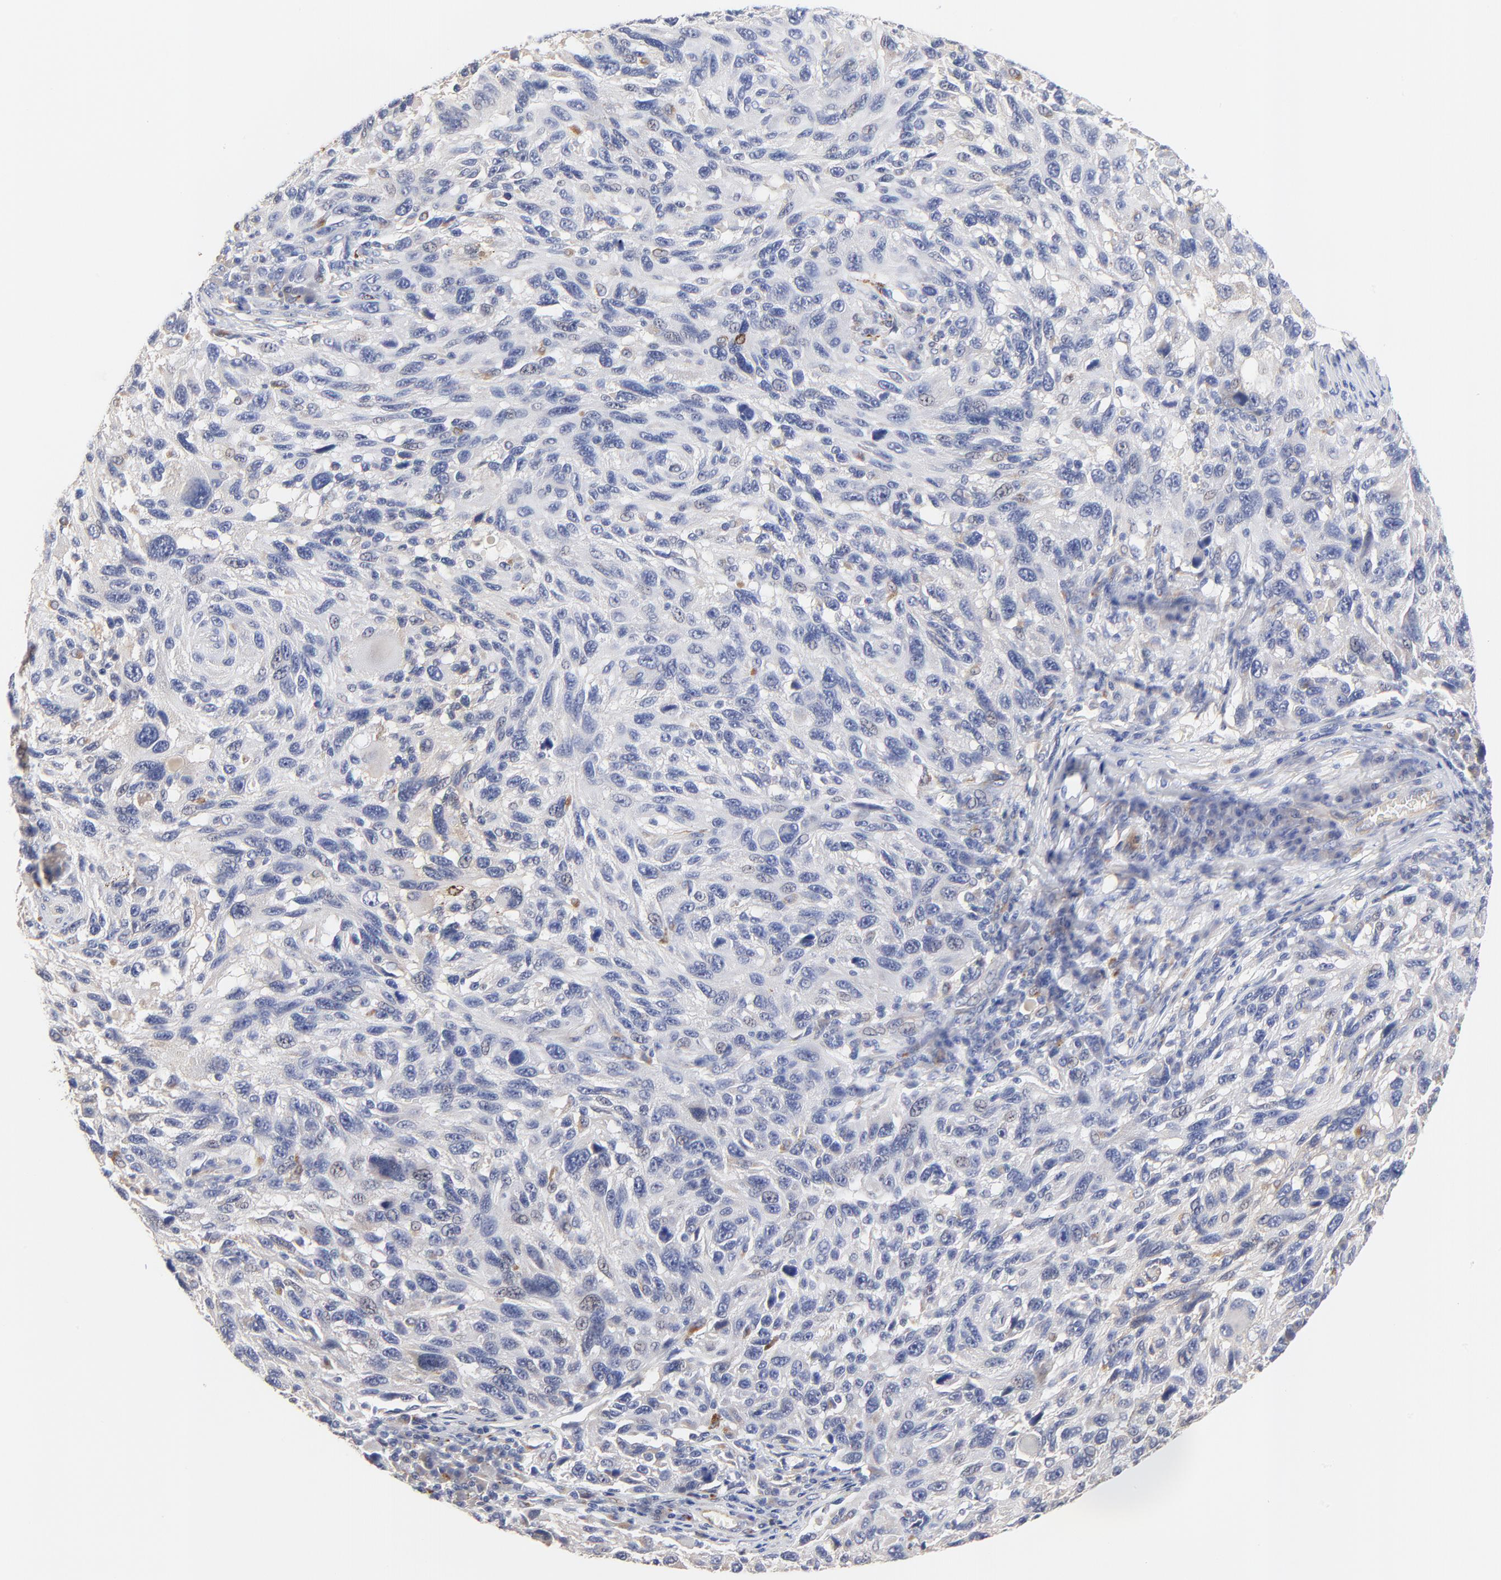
{"staining": {"intensity": "negative", "quantity": "none", "location": "none"}, "tissue": "melanoma", "cell_type": "Tumor cells", "image_type": "cancer", "snomed": [{"axis": "morphology", "description": "Malignant melanoma, NOS"}, {"axis": "topography", "description": "Skin"}], "caption": "Melanoma stained for a protein using IHC demonstrates no expression tumor cells.", "gene": "FBXL2", "patient": {"sex": "male", "age": 53}}